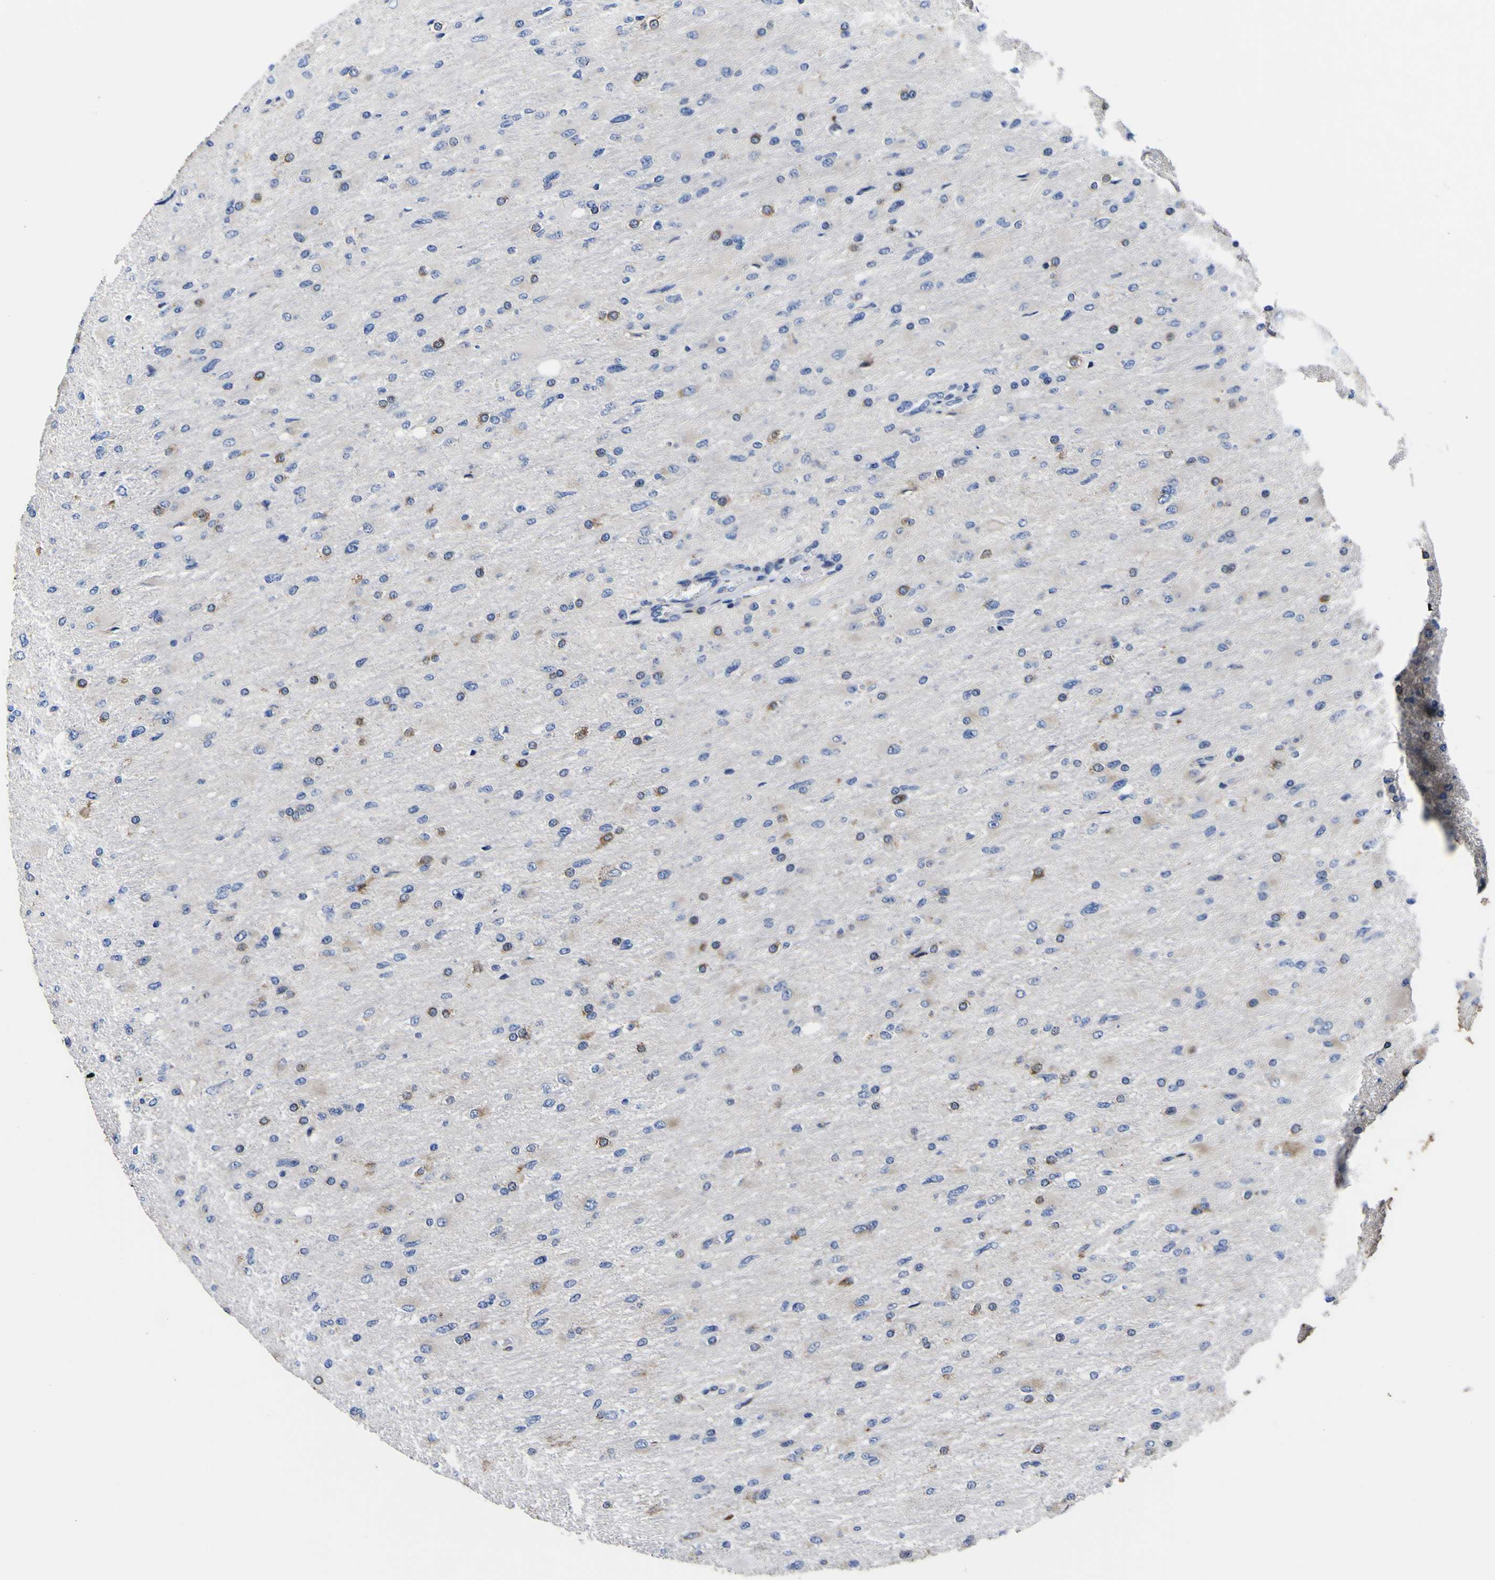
{"staining": {"intensity": "weak", "quantity": "<25%", "location": "cytoplasmic/membranous"}, "tissue": "glioma", "cell_type": "Tumor cells", "image_type": "cancer", "snomed": [{"axis": "morphology", "description": "Glioma, malignant, High grade"}, {"axis": "topography", "description": "Cerebral cortex"}], "caption": "High magnification brightfield microscopy of high-grade glioma (malignant) stained with DAB (brown) and counterstained with hematoxylin (blue): tumor cells show no significant staining.", "gene": "SCD", "patient": {"sex": "female", "age": 36}}